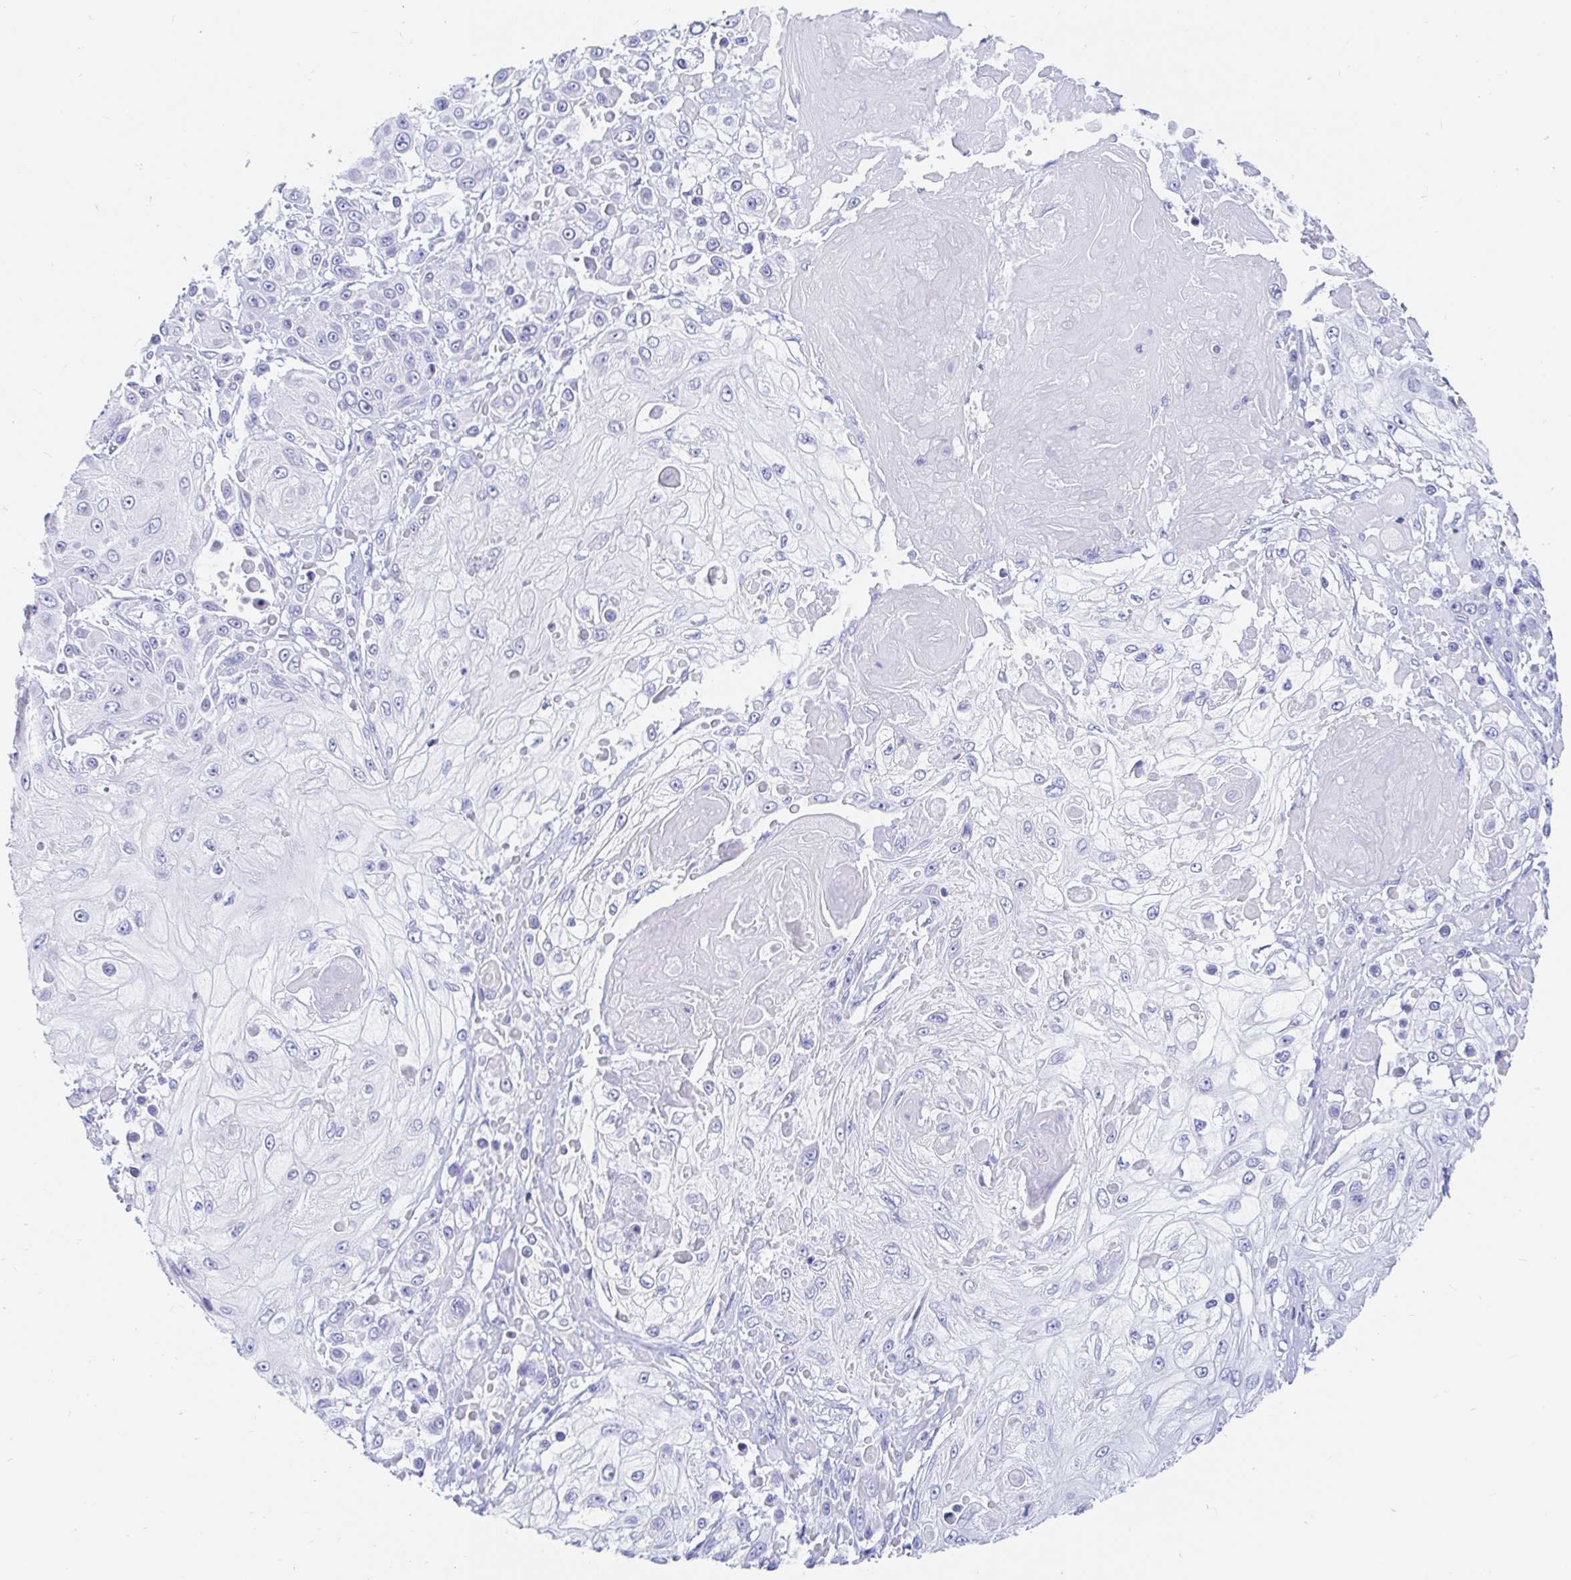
{"staining": {"intensity": "negative", "quantity": "none", "location": "none"}, "tissue": "skin cancer", "cell_type": "Tumor cells", "image_type": "cancer", "snomed": [{"axis": "morphology", "description": "Squamous cell carcinoma, NOS"}, {"axis": "topography", "description": "Skin"}], "caption": "Skin cancer stained for a protein using immunohistochemistry displays no positivity tumor cells.", "gene": "PPP1R1B", "patient": {"sex": "male", "age": 67}}